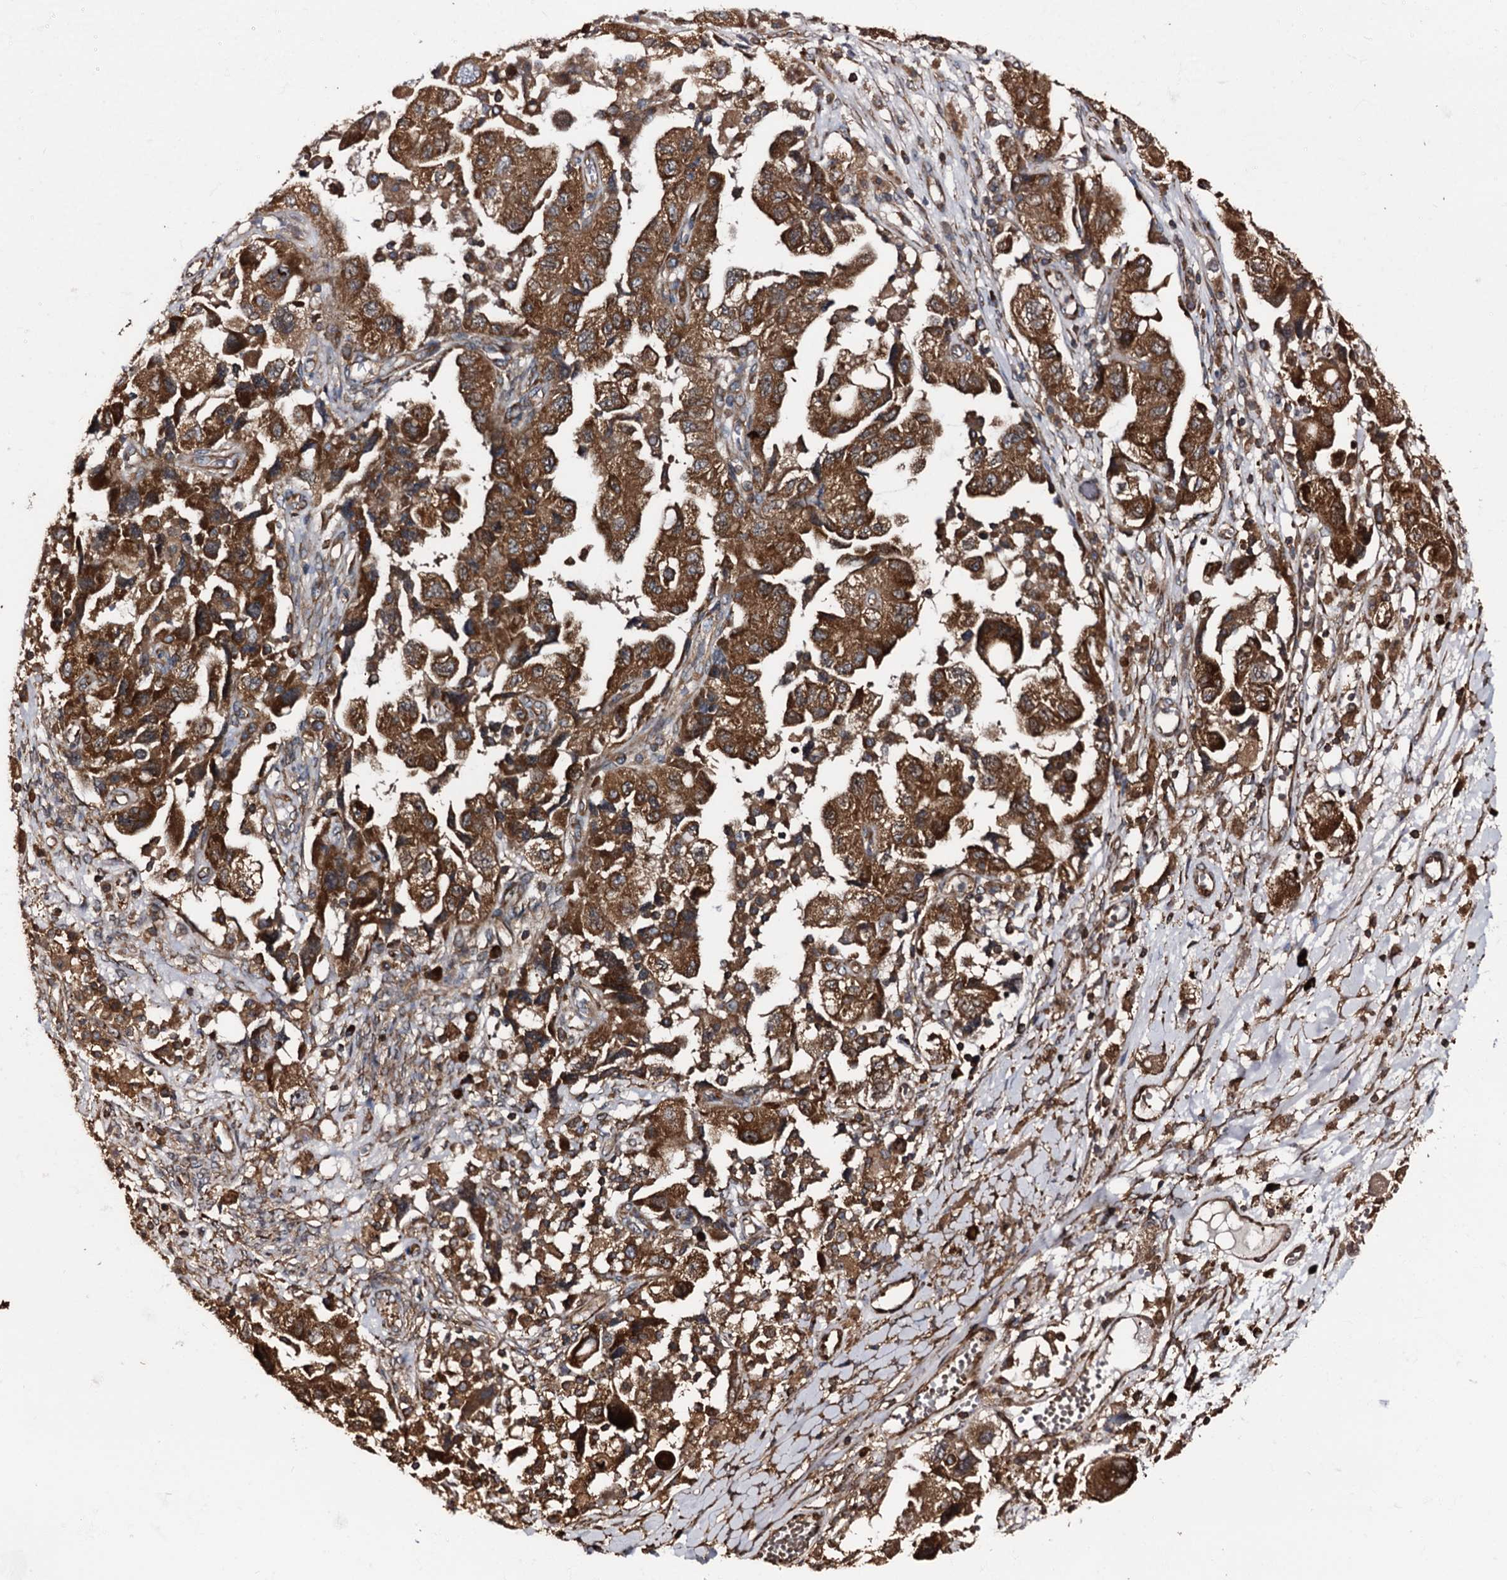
{"staining": {"intensity": "strong", "quantity": ">75%", "location": "cytoplasmic/membranous"}, "tissue": "ovarian cancer", "cell_type": "Tumor cells", "image_type": "cancer", "snomed": [{"axis": "morphology", "description": "Carcinoma, NOS"}, {"axis": "morphology", "description": "Cystadenocarcinoma, serous, NOS"}, {"axis": "topography", "description": "Ovary"}], "caption": "Human ovarian cancer (serous cystadenocarcinoma) stained with a brown dye displays strong cytoplasmic/membranous positive staining in about >75% of tumor cells.", "gene": "ATP2C1", "patient": {"sex": "female", "age": 69}}